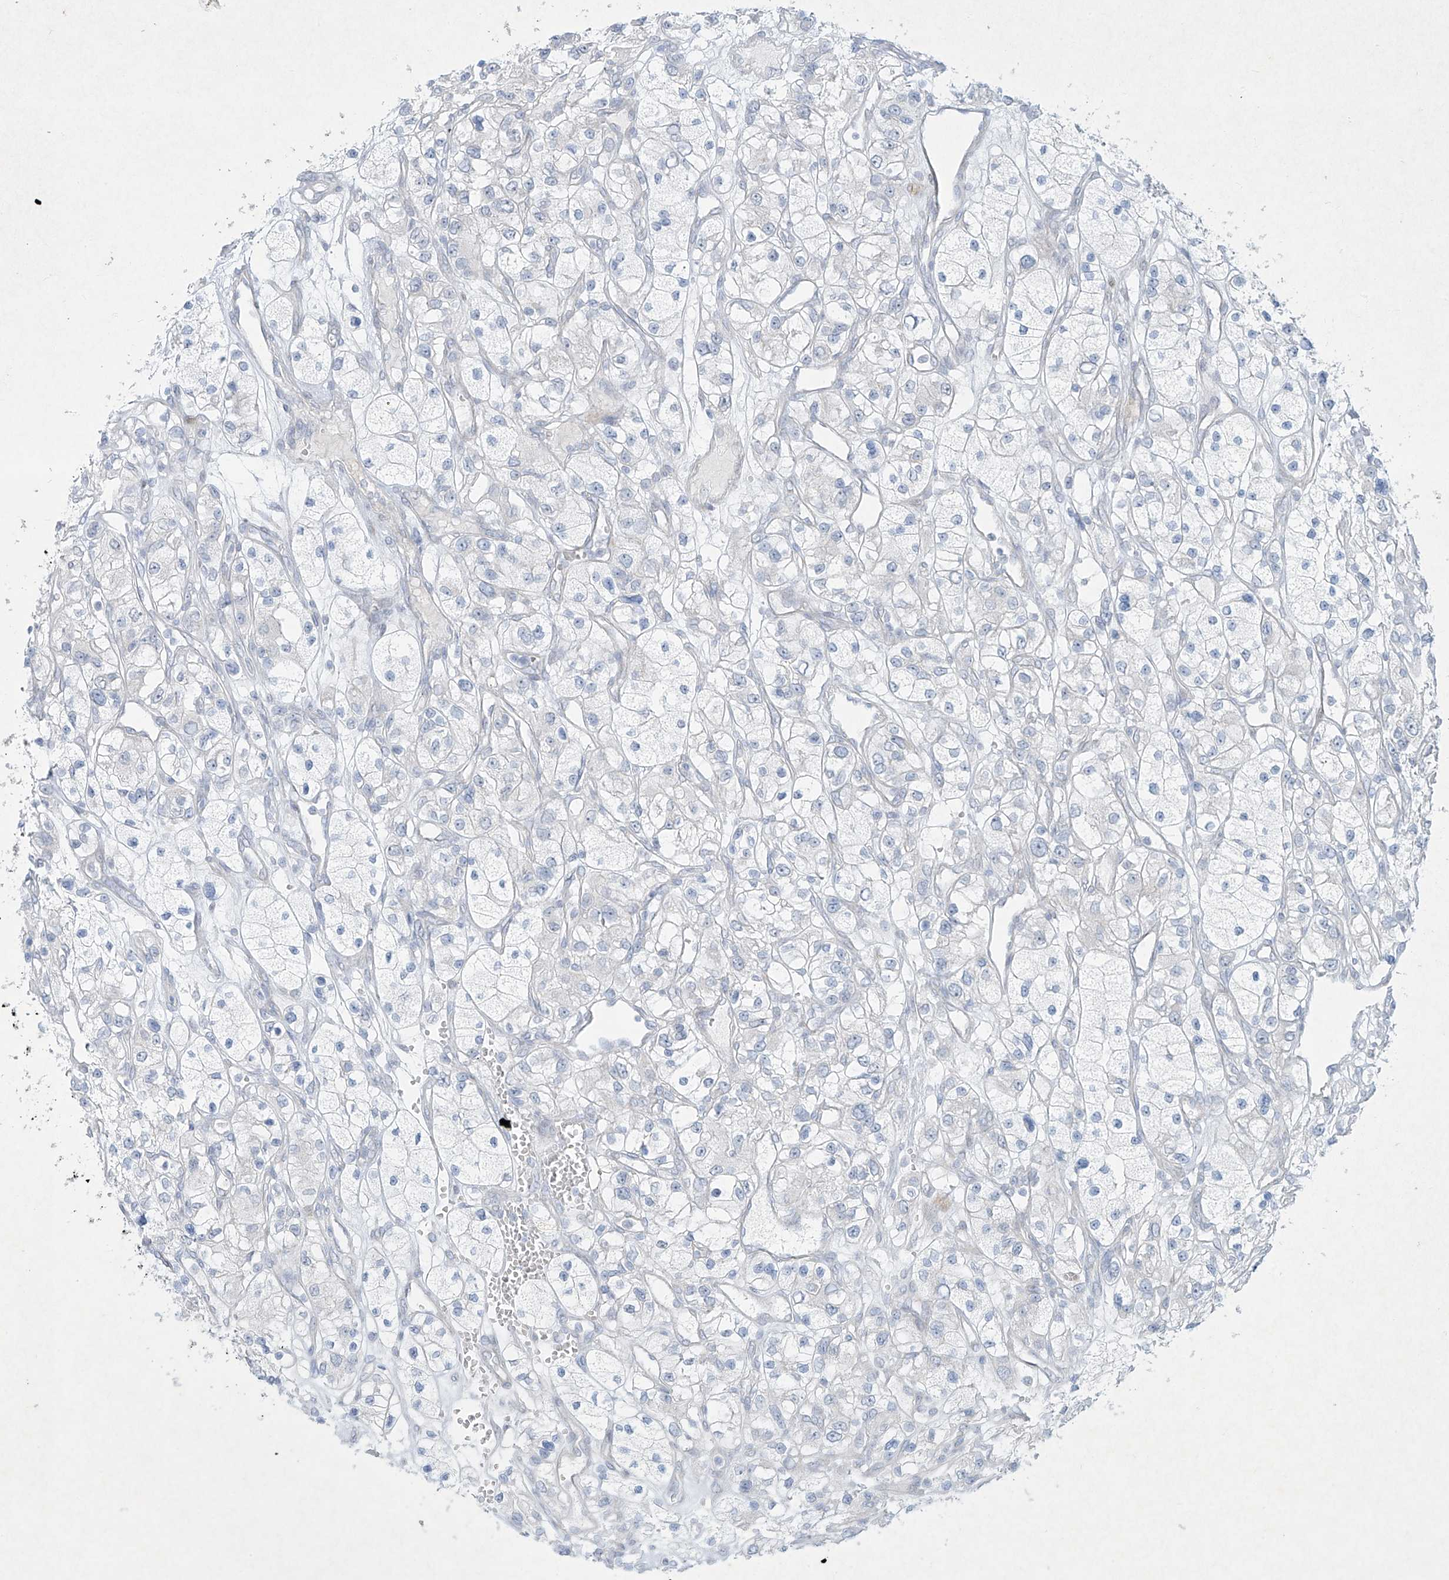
{"staining": {"intensity": "negative", "quantity": "none", "location": "none"}, "tissue": "renal cancer", "cell_type": "Tumor cells", "image_type": "cancer", "snomed": [{"axis": "morphology", "description": "Adenocarcinoma, NOS"}, {"axis": "topography", "description": "Kidney"}], "caption": "DAB immunohistochemical staining of renal adenocarcinoma reveals no significant positivity in tumor cells.", "gene": "PAX6", "patient": {"sex": "female", "age": 57}}